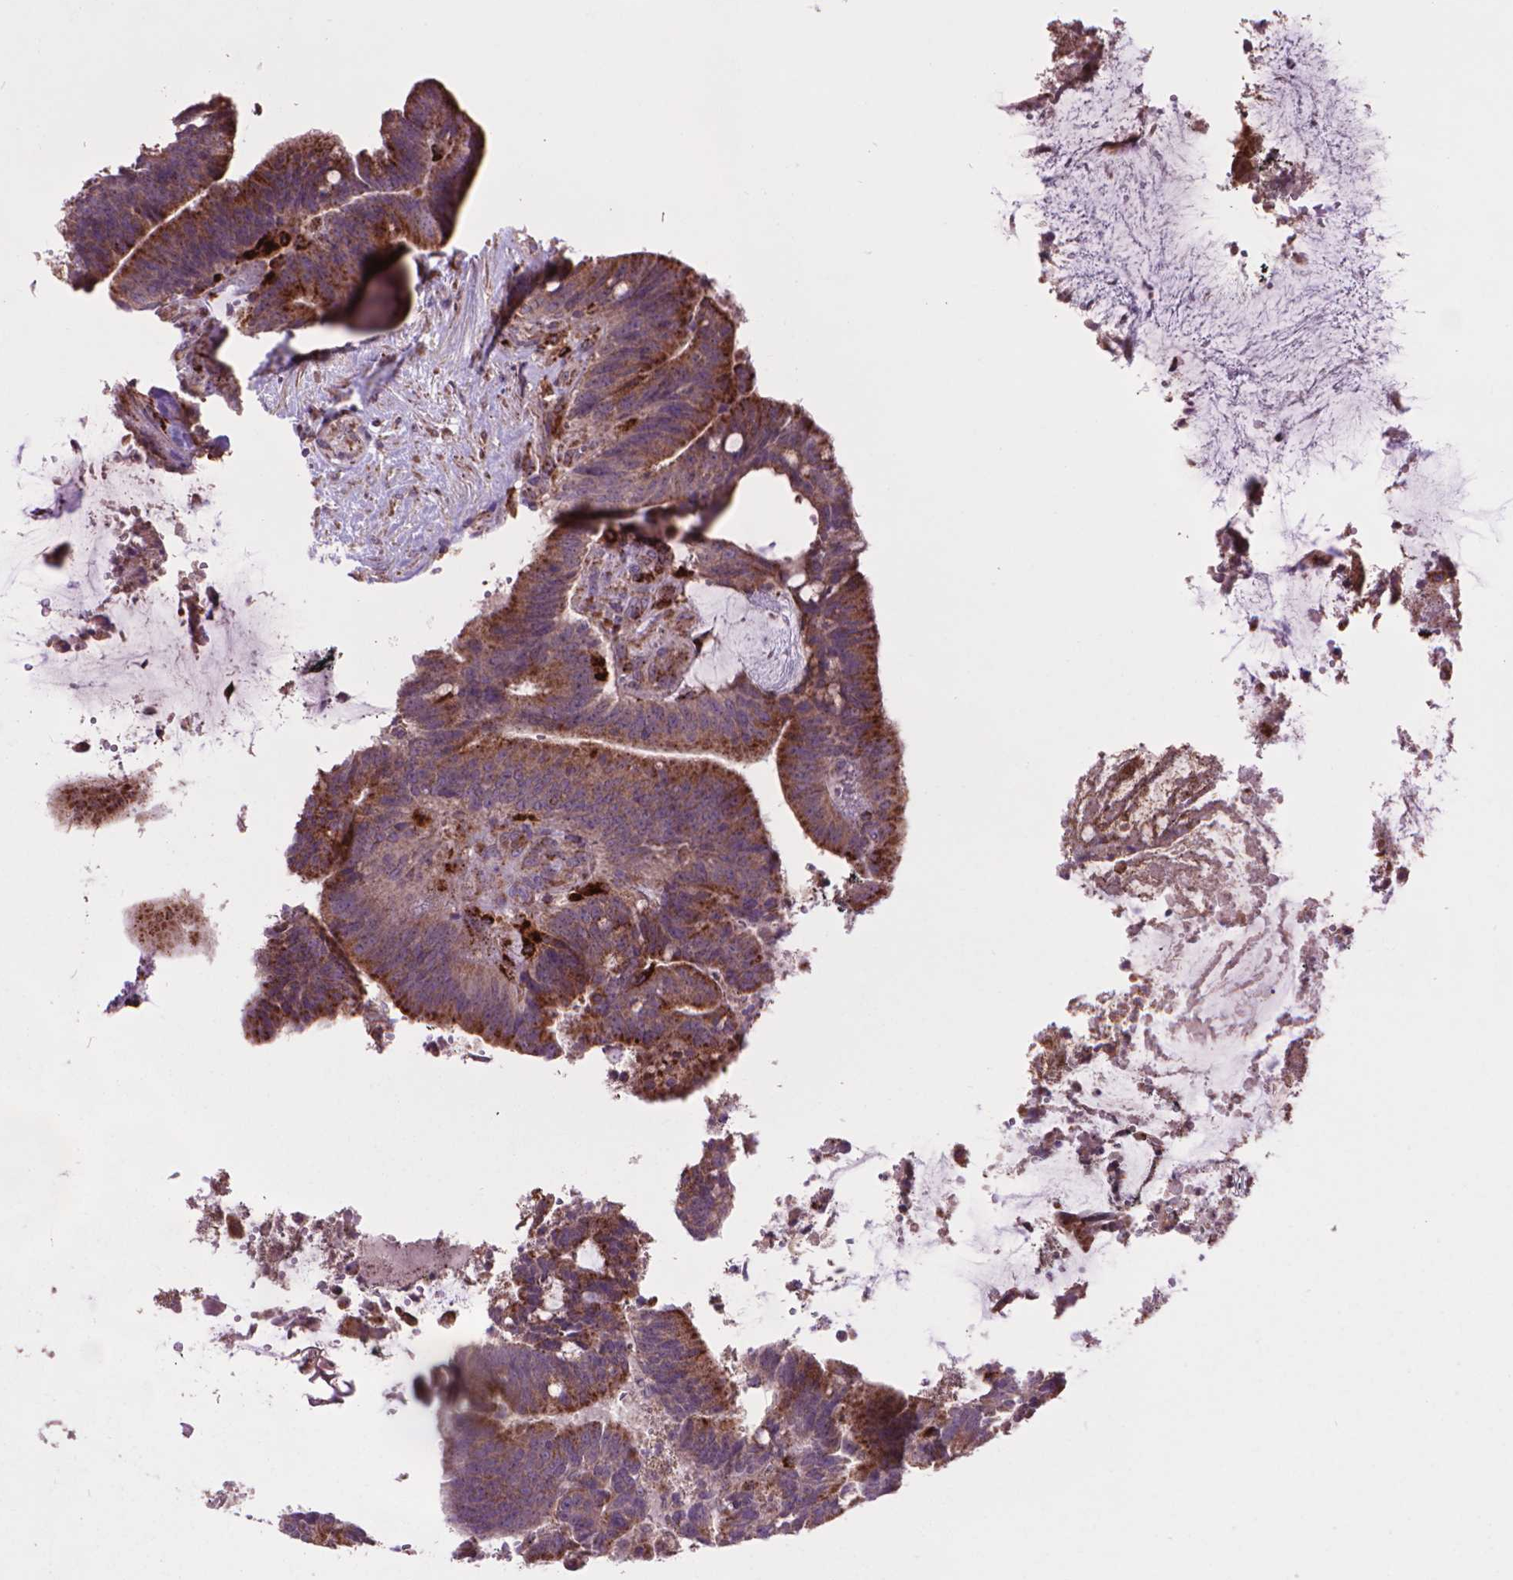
{"staining": {"intensity": "moderate", "quantity": ">75%", "location": "cytoplasmic/membranous"}, "tissue": "colorectal cancer", "cell_type": "Tumor cells", "image_type": "cancer", "snomed": [{"axis": "morphology", "description": "Adenocarcinoma, NOS"}, {"axis": "topography", "description": "Colon"}], "caption": "Immunohistochemistry micrograph of neoplastic tissue: colorectal adenocarcinoma stained using IHC reveals medium levels of moderate protein expression localized specifically in the cytoplasmic/membranous of tumor cells, appearing as a cytoplasmic/membranous brown color.", "gene": "GLB1", "patient": {"sex": "female", "age": 43}}